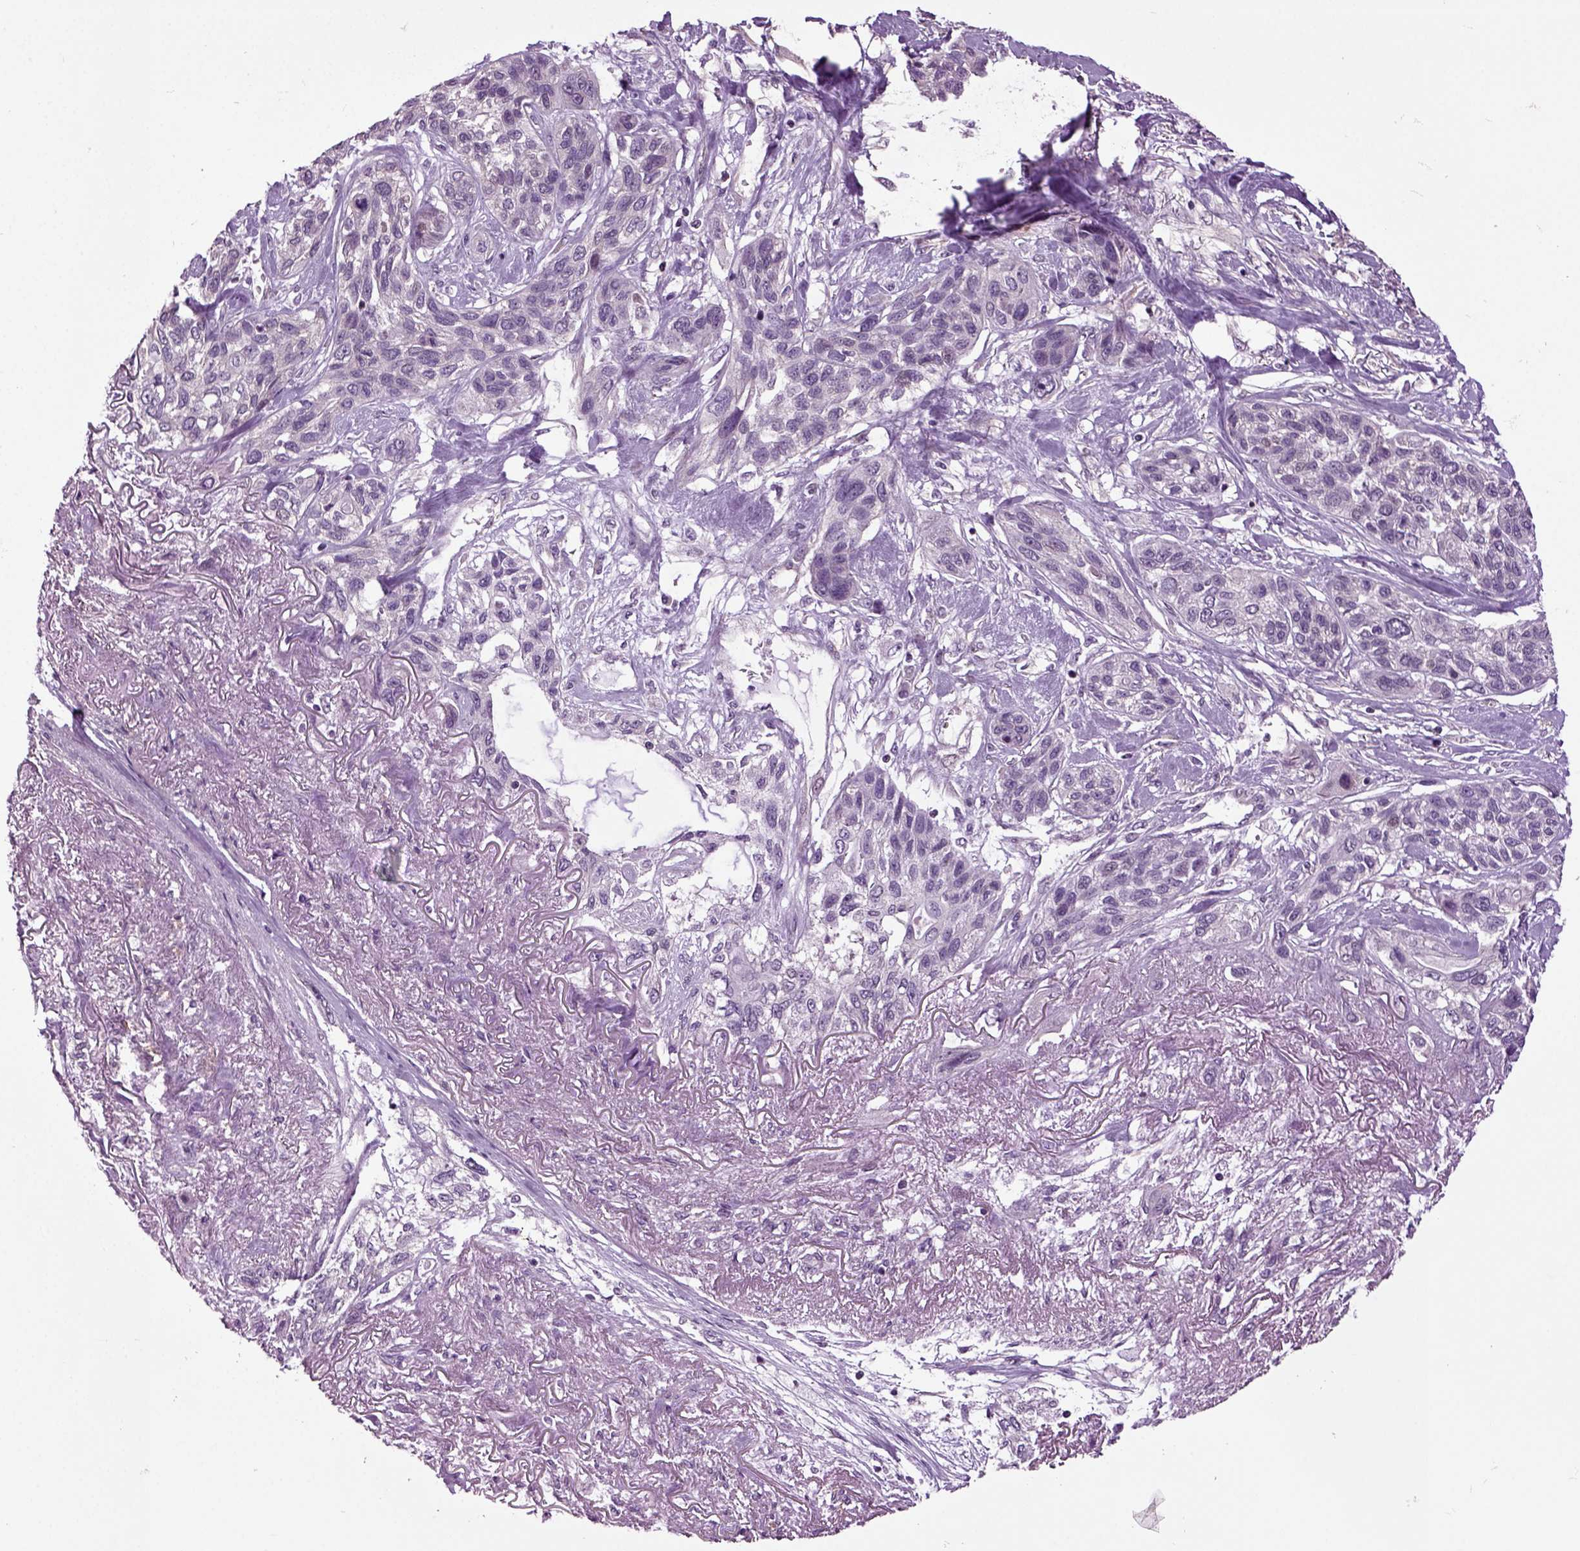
{"staining": {"intensity": "negative", "quantity": "none", "location": "none"}, "tissue": "lung cancer", "cell_type": "Tumor cells", "image_type": "cancer", "snomed": [{"axis": "morphology", "description": "Squamous cell carcinoma, NOS"}, {"axis": "topography", "description": "Lung"}], "caption": "IHC of squamous cell carcinoma (lung) reveals no positivity in tumor cells.", "gene": "HAGHL", "patient": {"sex": "female", "age": 70}}